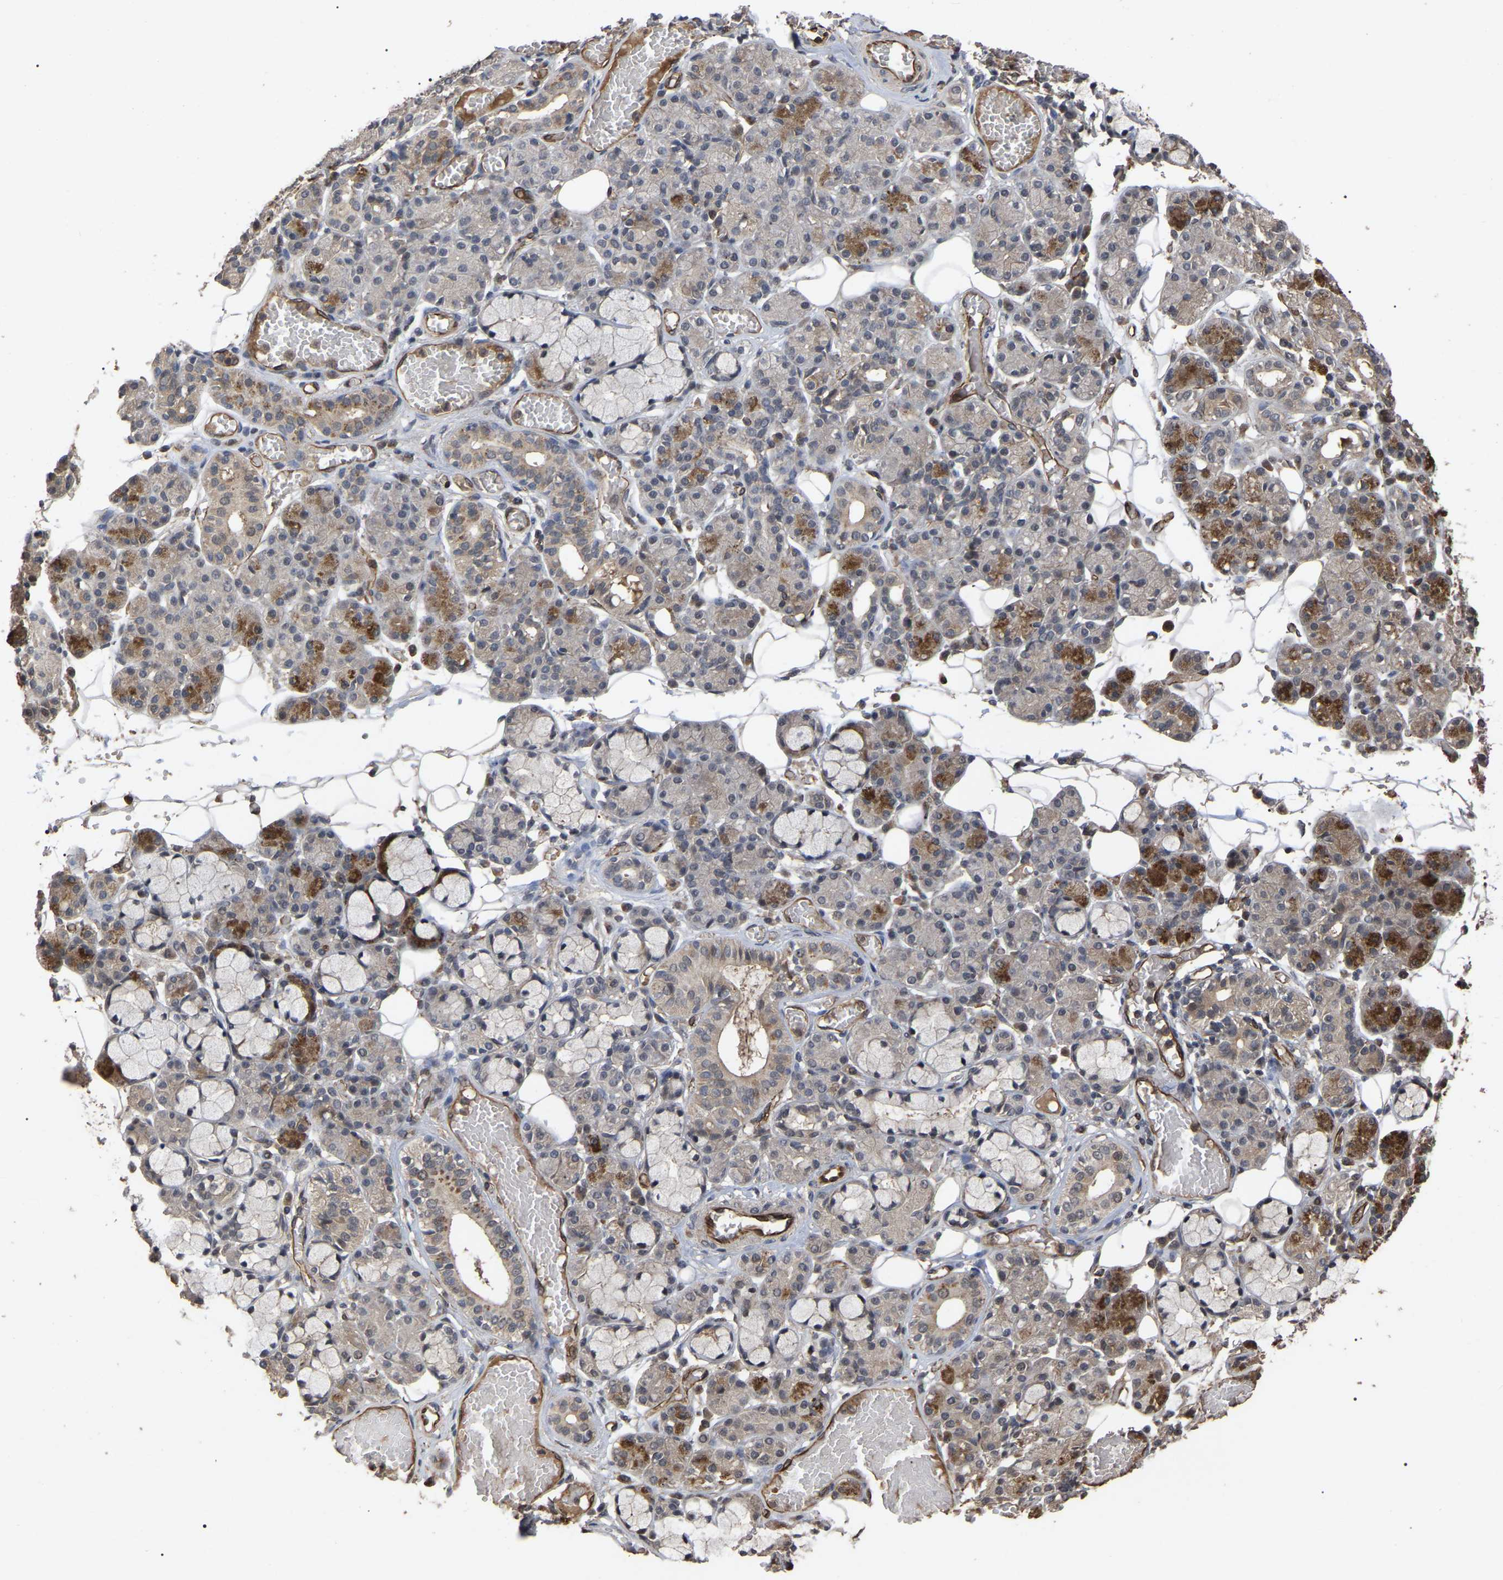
{"staining": {"intensity": "moderate", "quantity": ">75%", "location": "cytoplasmic/membranous"}, "tissue": "salivary gland", "cell_type": "Glandular cells", "image_type": "normal", "snomed": [{"axis": "morphology", "description": "Normal tissue, NOS"}, {"axis": "topography", "description": "Salivary gland"}], "caption": "About >75% of glandular cells in benign salivary gland display moderate cytoplasmic/membranous protein staining as visualized by brown immunohistochemical staining.", "gene": "FAM161B", "patient": {"sex": "male", "age": 63}}